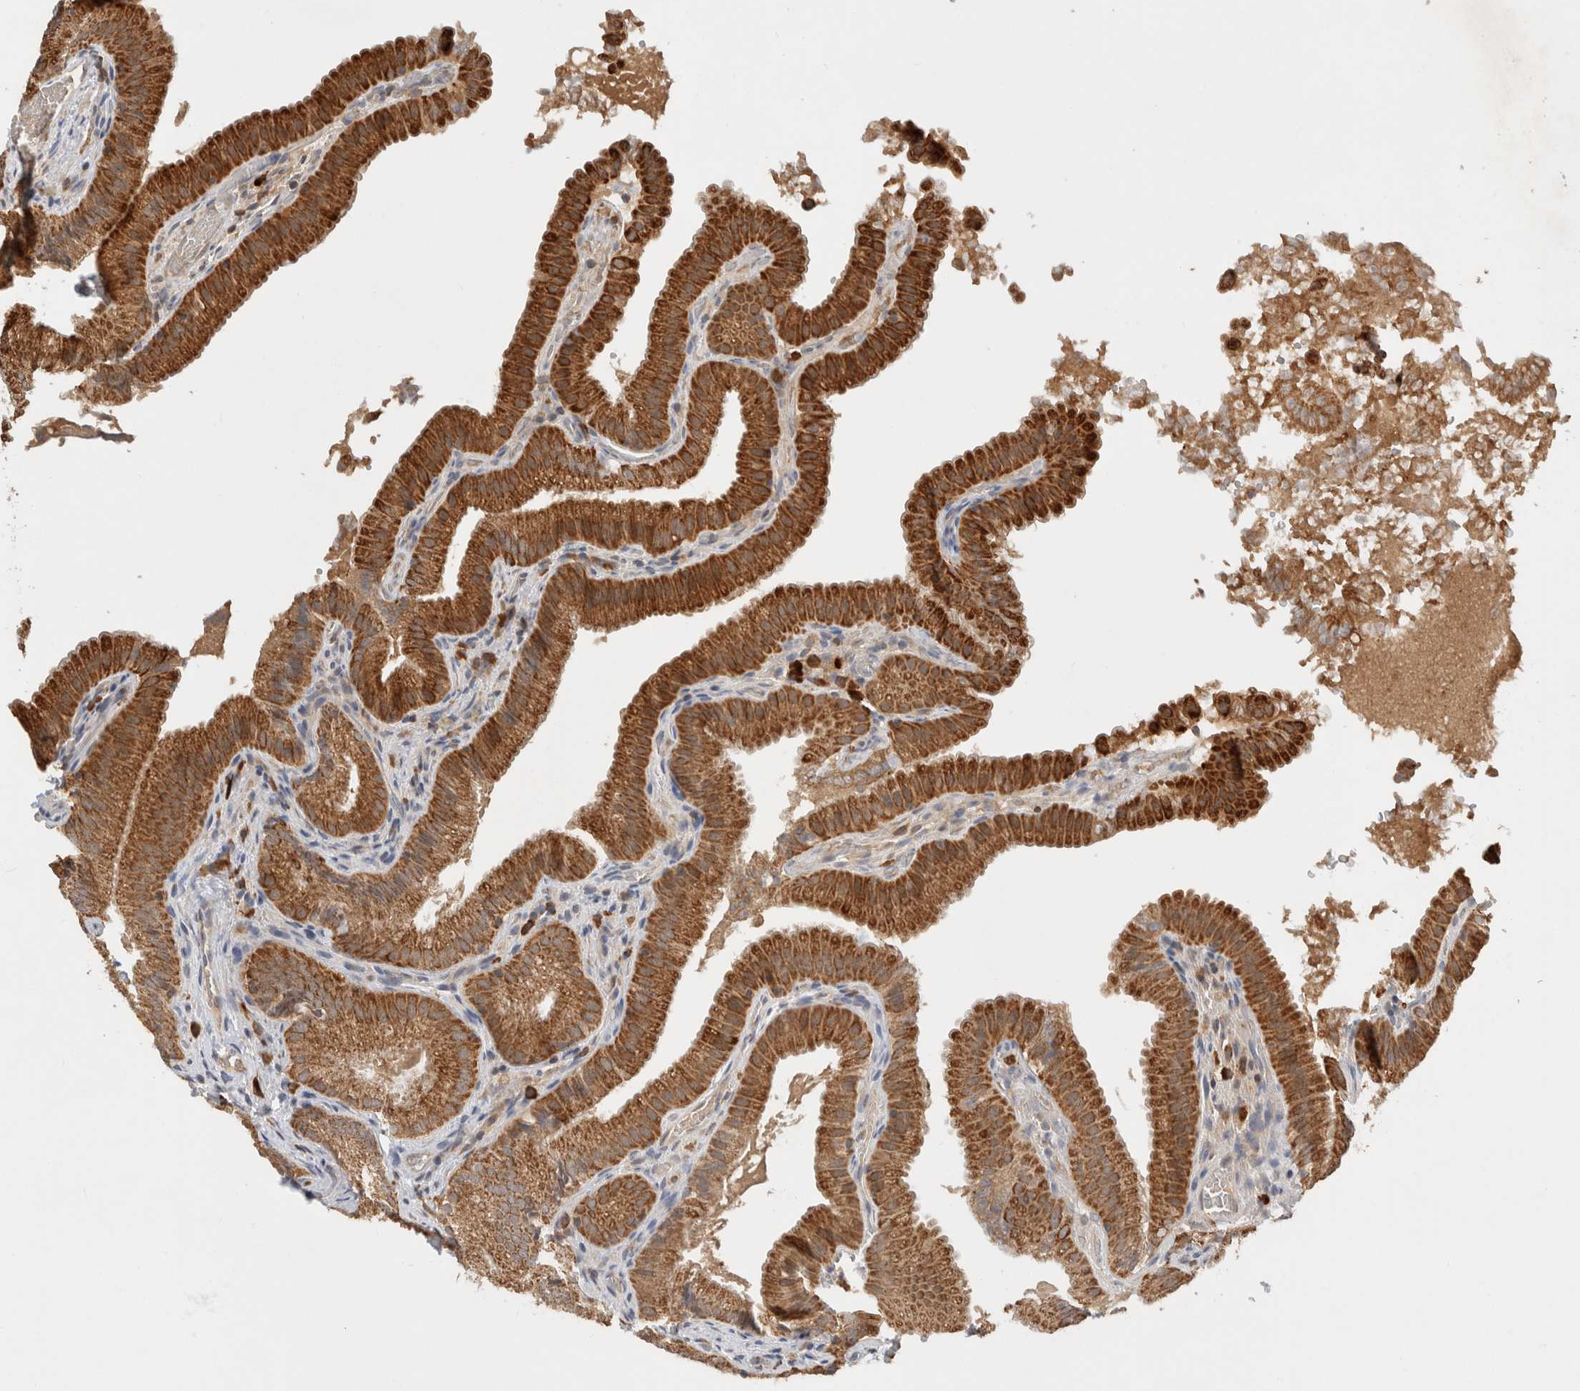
{"staining": {"intensity": "strong", "quantity": ">75%", "location": "cytoplasmic/membranous"}, "tissue": "gallbladder", "cell_type": "Glandular cells", "image_type": "normal", "snomed": [{"axis": "morphology", "description": "Normal tissue, NOS"}, {"axis": "topography", "description": "Gallbladder"}], "caption": "Protein staining by immunohistochemistry (IHC) displays strong cytoplasmic/membranous positivity in about >75% of glandular cells in normal gallbladder. The protein is shown in brown color, while the nuclei are stained blue.", "gene": "AMPD1", "patient": {"sex": "female", "age": 30}}